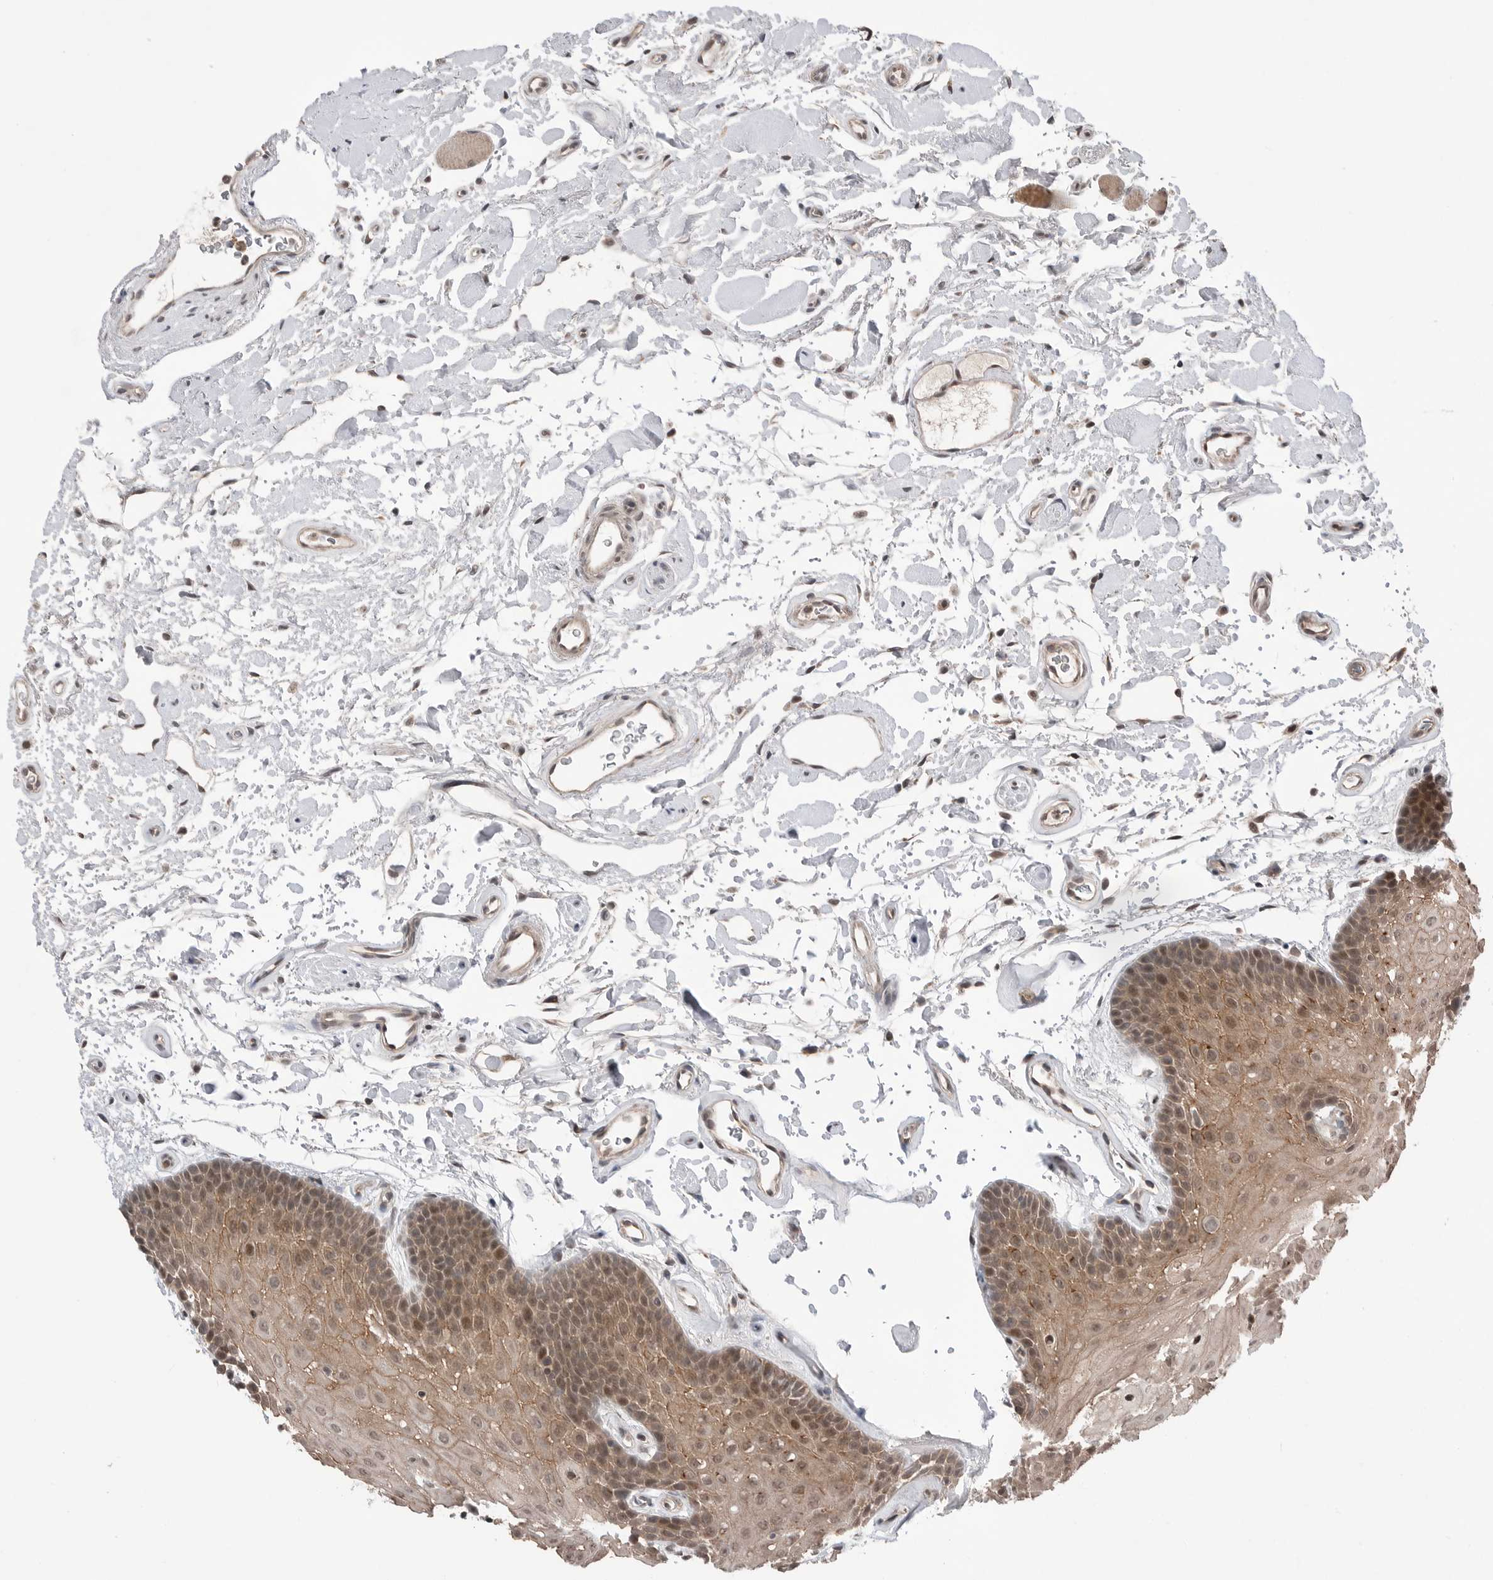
{"staining": {"intensity": "moderate", "quantity": ">75%", "location": "cytoplasmic/membranous,nuclear"}, "tissue": "oral mucosa", "cell_type": "Squamous epithelial cells", "image_type": "normal", "snomed": [{"axis": "morphology", "description": "Normal tissue, NOS"}, {"axis": "topography", "description": "Oral tissue"}], "caption": "A high-resolution photomicrograph shows immunohistochemistry (IHC) staining of normal oral mucosa, which shows moderate cytoplasmic/membranous,nuclear expression in approximately >75% of squamous epithelial cells.", "gene": "NTAQ1", "patient": {"sex": "male", "age": 62}}